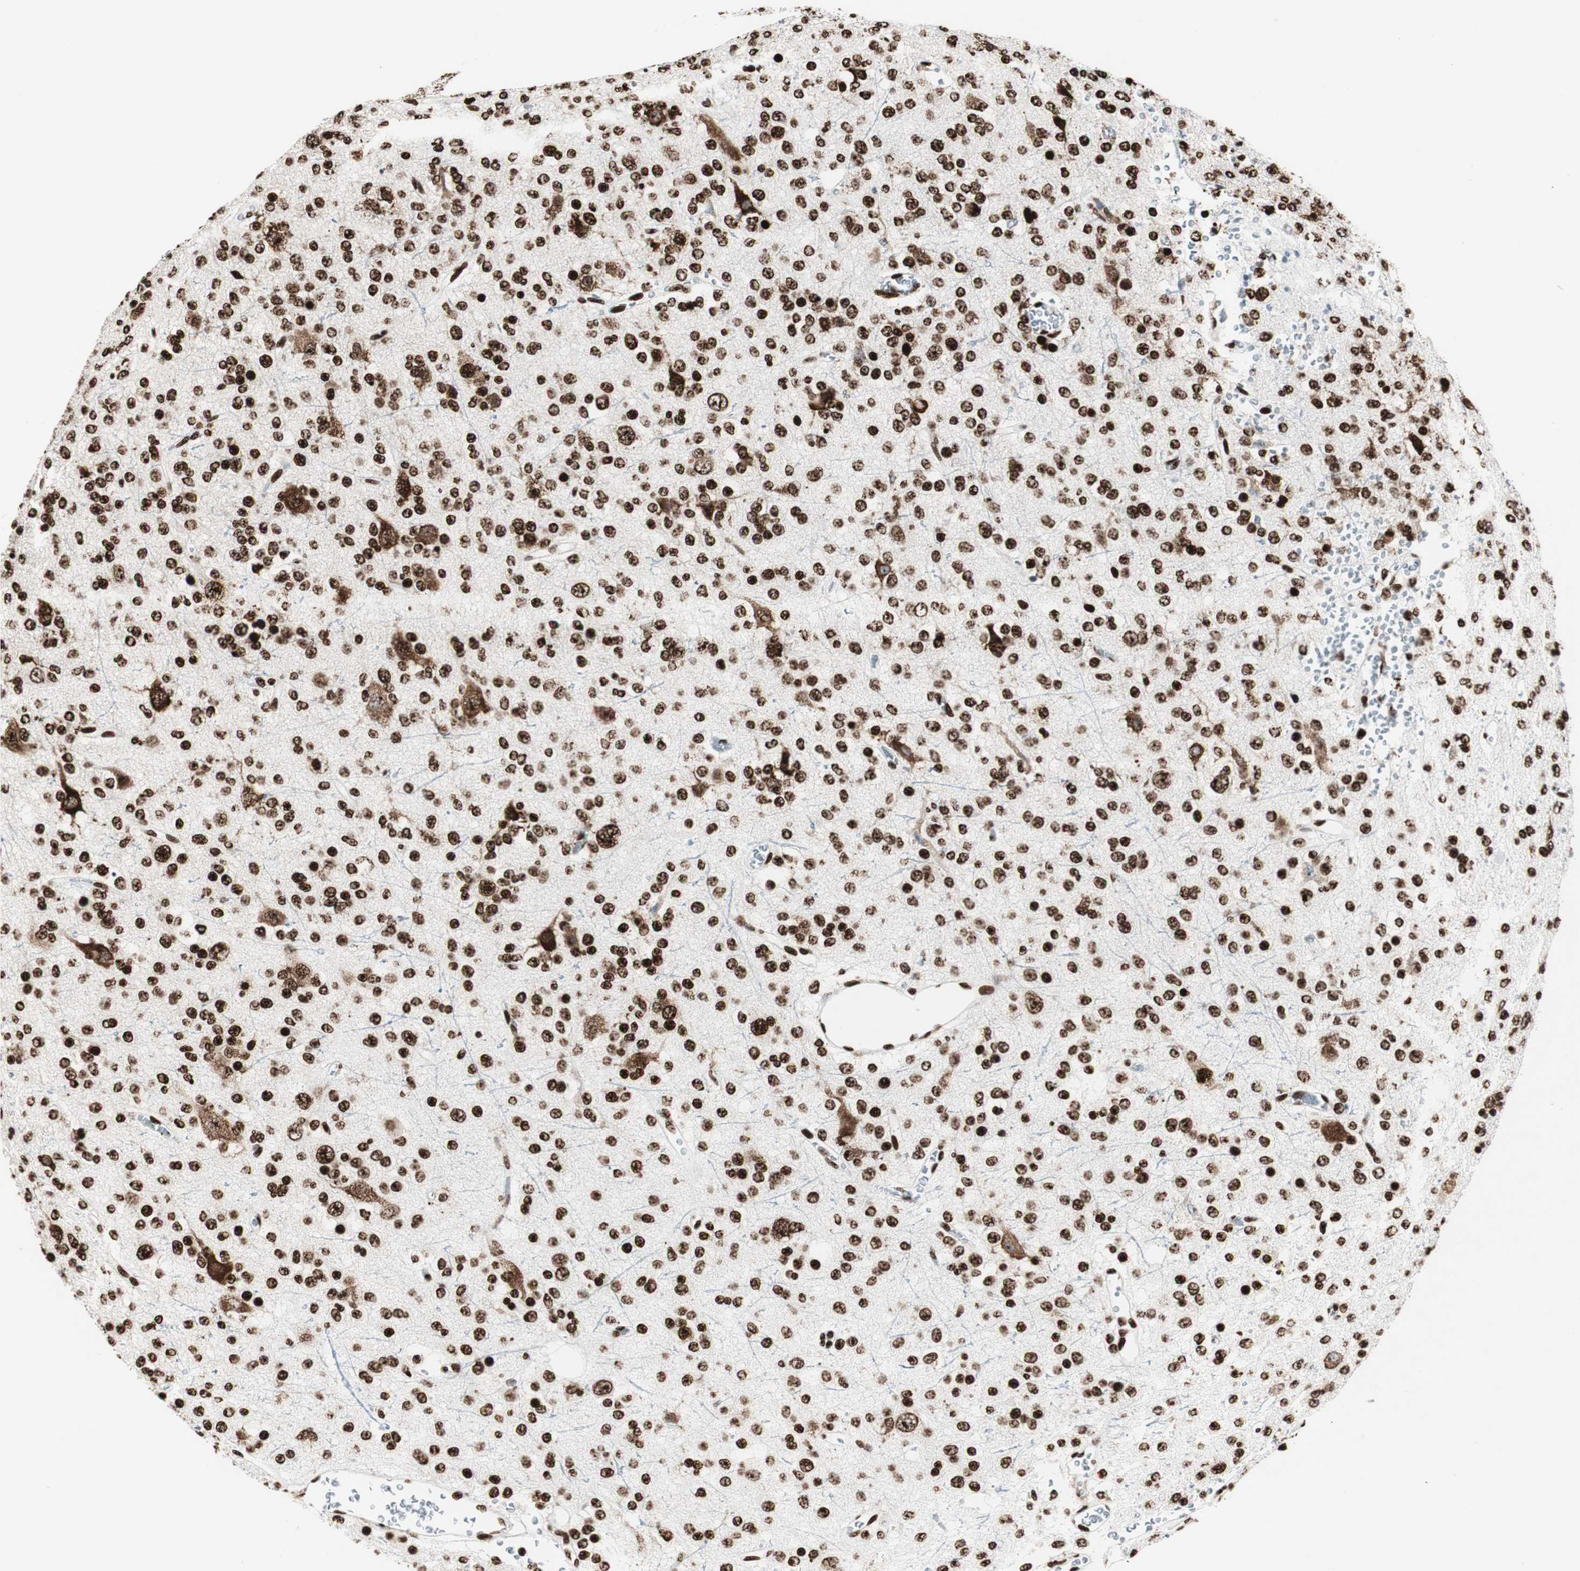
{"staining": {"intensity": "strong", "quantity": ">75%", "location": "nuclear"}, "tissue": "glioma", "cell_type": "Tumor cells", "image_type": "cancer", "snomed": [{"axis": "morphology", "description": "Glioma, malignant, Low grade"}, {"axis": "topography", "description": "Brain"}], "caption": "Glioma stained with DAB (3,3'-diaminobenzidine) immunohistochemistry shows high levels of strong nuclear staining in about >75% of tumor cells.", "gene": "NCL", "patient": {"sex": "male", "age": 38}}